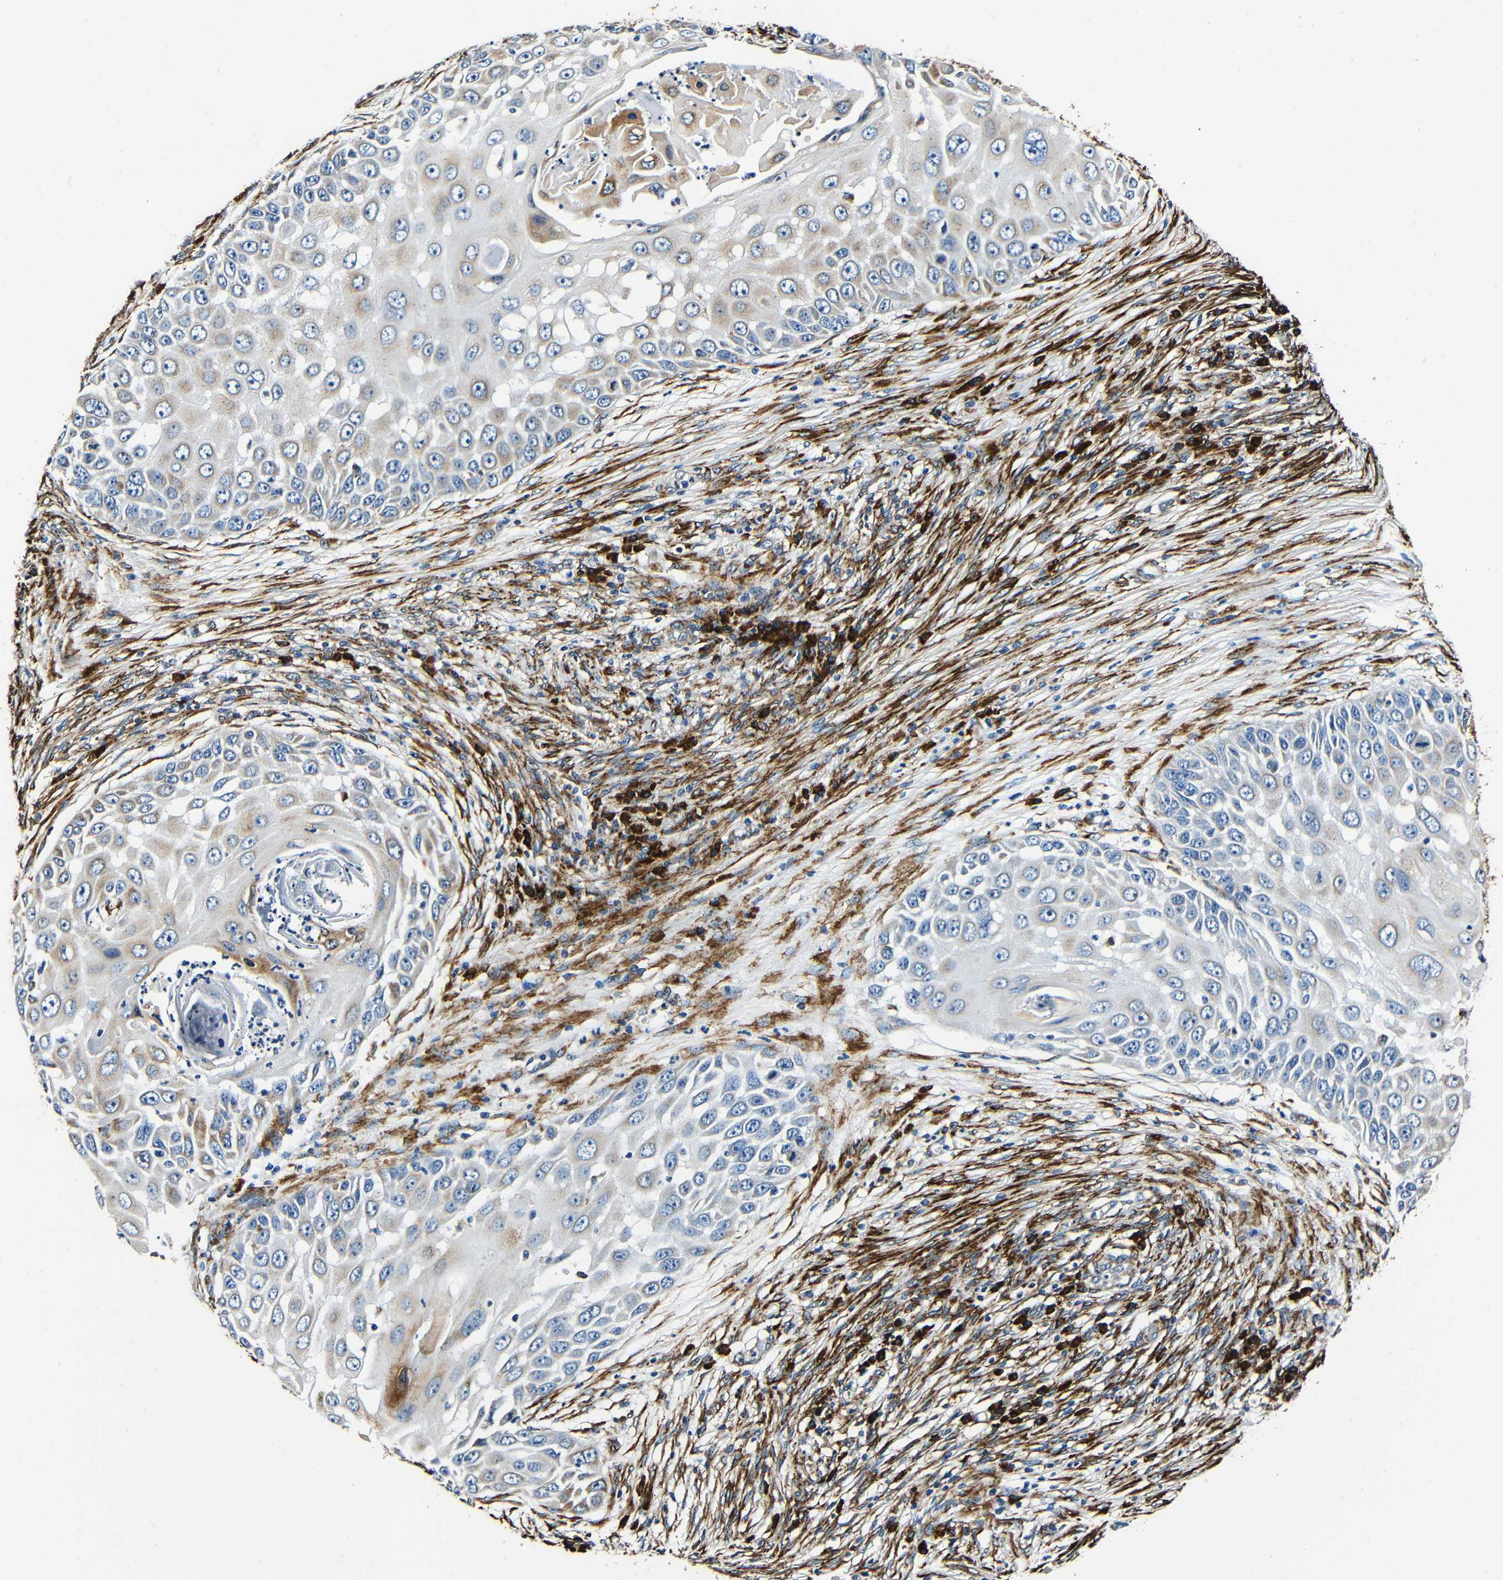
{"staining": {"intensity": "weak", "quantity": "25%-75%", "location": "cytoplasmic/membranous"}, "tissue": "skin cancer", "cell_type": "Tumor cells", "image_type": "cancer", "snomed": [{"axis": "morphology", "description": "Squamous cell carcinoma, NOS"}, {"axis": "topography", "description": "Skin"}], "caption": "Skin cancer stained with a brown dye exhibits weak cytoplasmic/membranous positive staining in about 25%-75% of tumor cells.", "gene": "RRBP1", "patient": {"sex": "female", "age": 44}}